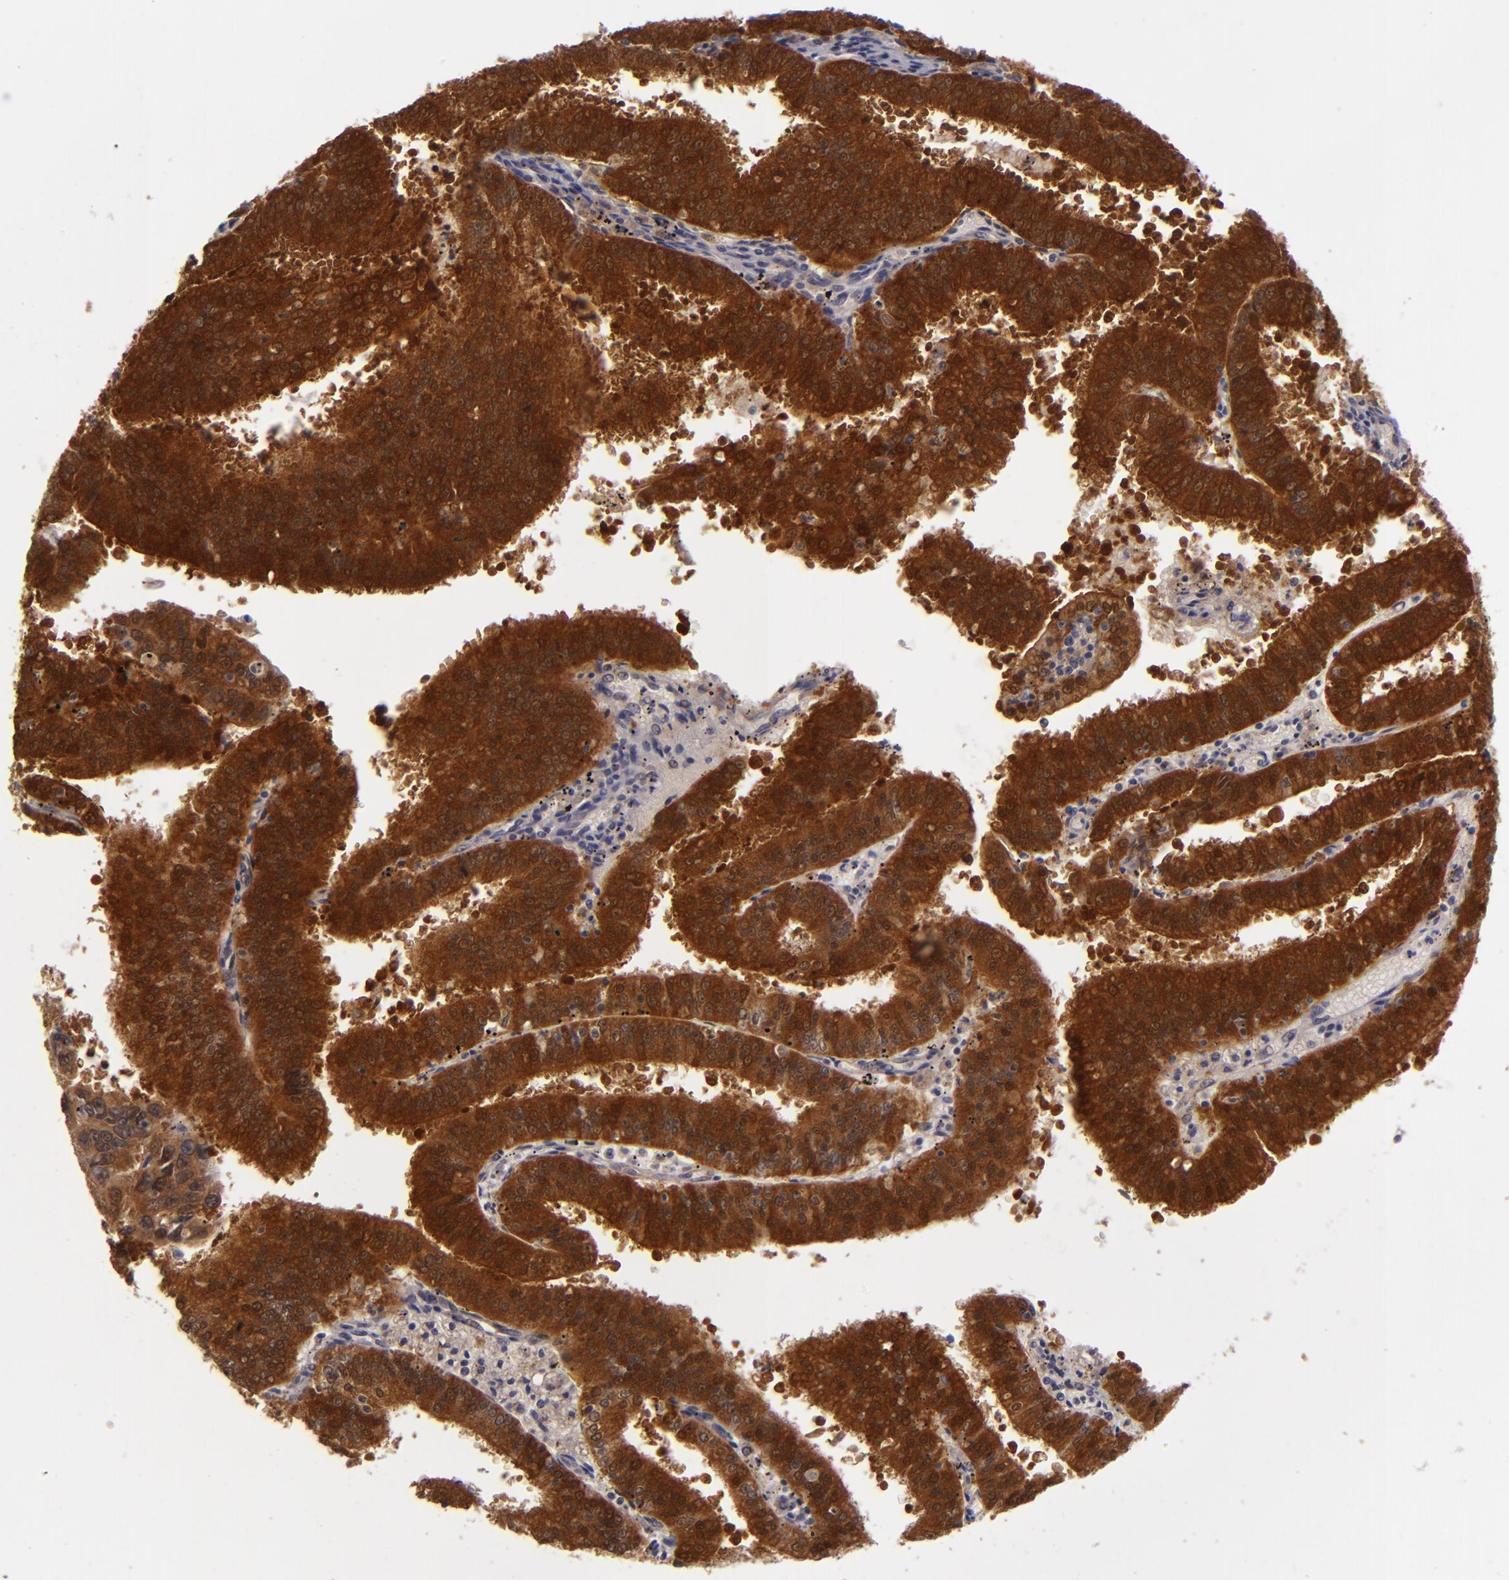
{"staining": {"intensity": "strong", "quantity": ">75%", "location": "cytoplasmic/membranous"}, "tissue": "endometrial cancer", "cell_type": "Tumor cells", "image_type": "cancer", "snomed": [{"axis": "morphology", "description": "Adenocarcinoma, NOS"}, {"axis": "topography", "description": "Endometrium"}], "caption": "Endometrial cancer (adenocarcinoma) stained with DAB (3,3'-diaminobenzidine) immunohistochemistry shows high levels of strong cytoplasmic/membranous staining in approximately >75% of tumor cells.", "gene": "SH2D4A", "patient": {"sex": "female", "age": 66}}